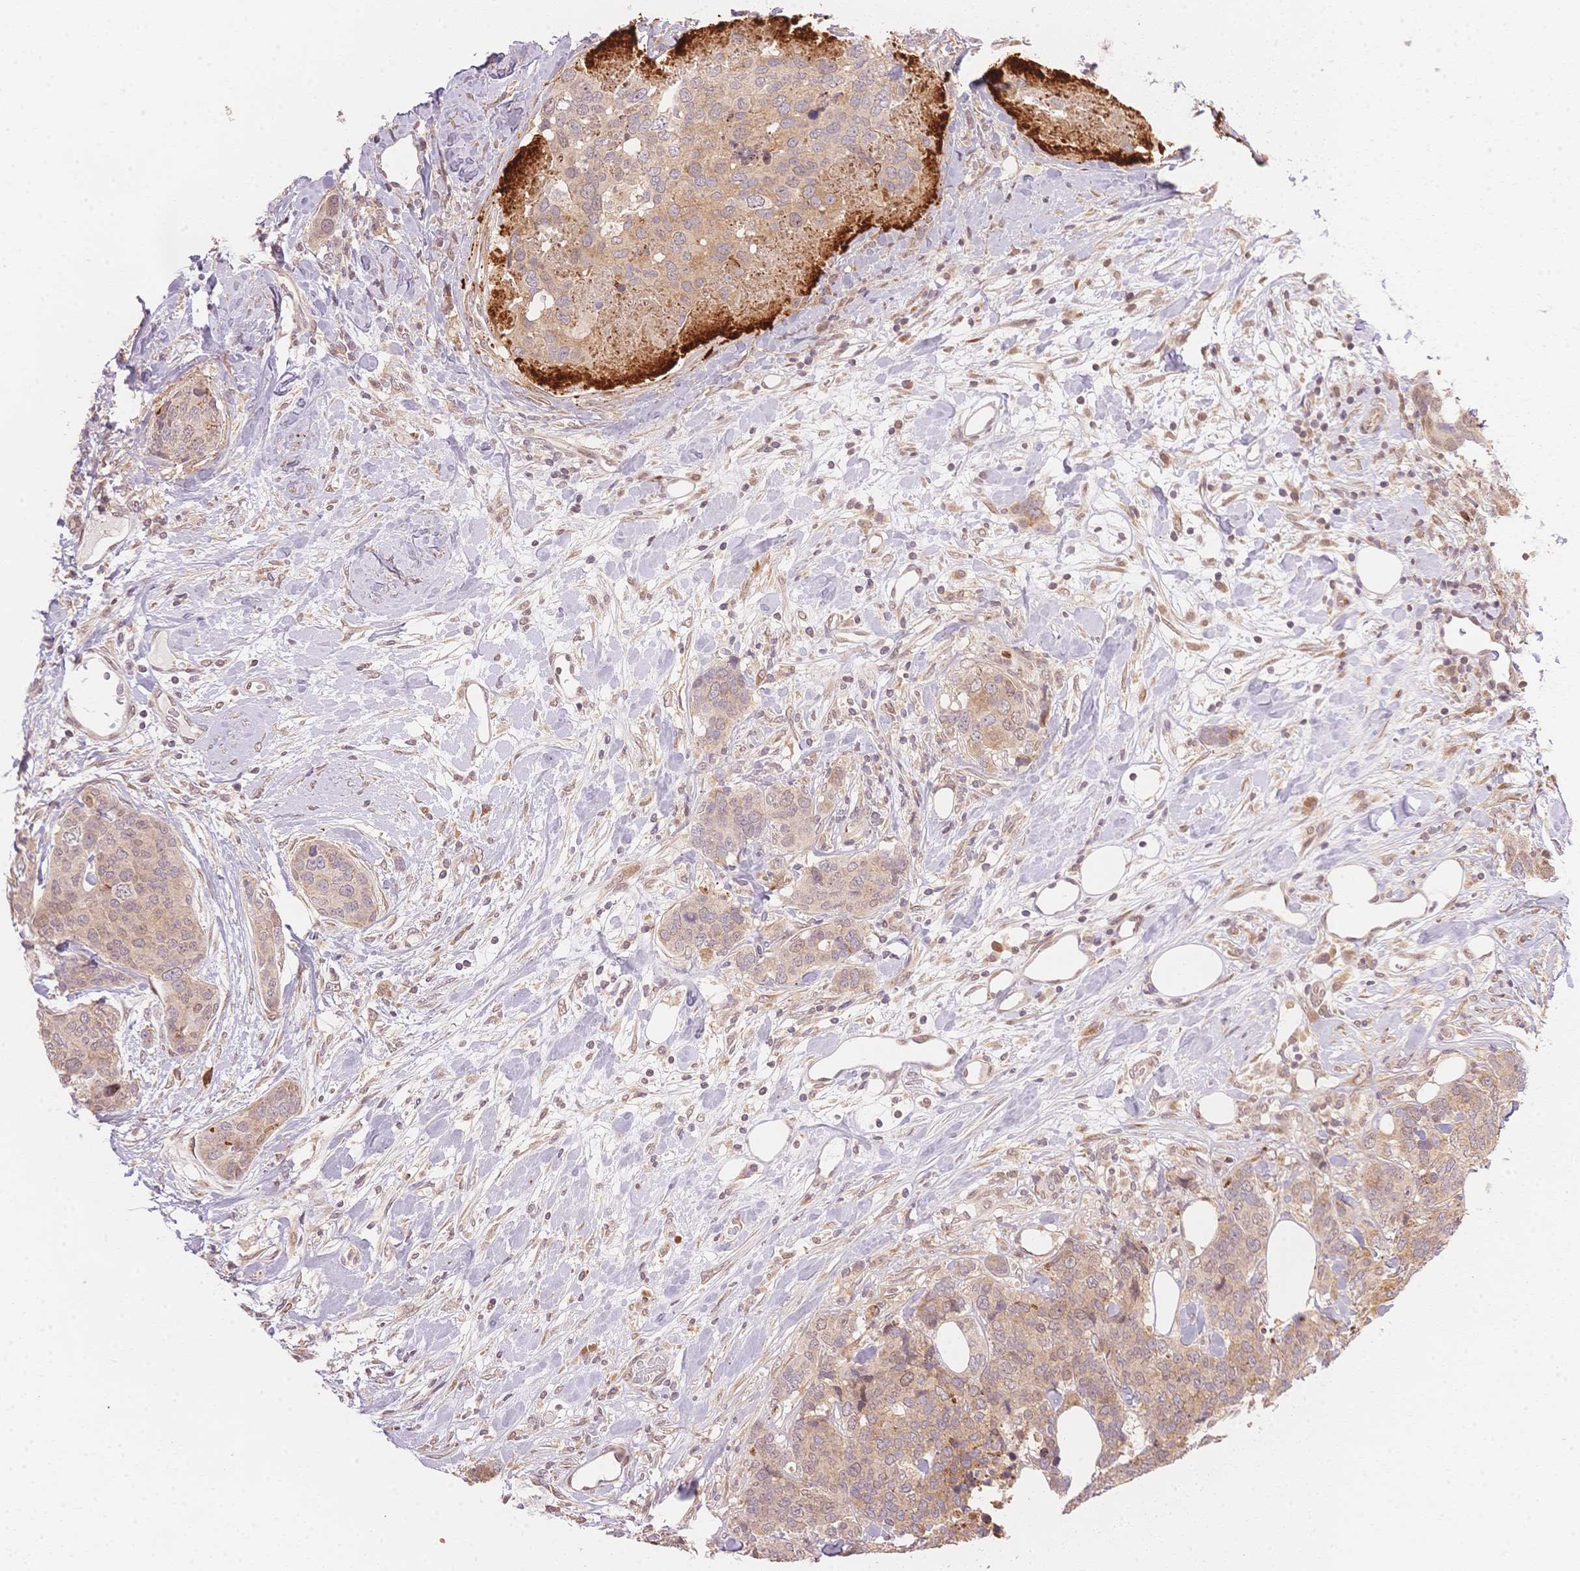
{"staining": {"intensity": "weak", "quantity": "<25%", "location": "cytoplasmic/membranous"}, "tissue": "breast cancer", "cell_type": "Tumor cells", "image_type": "cancer", "snomed": [{"axis": "morphology", "description": "Lobular carcinoma"}, {"axis": "topography", "description": "Breast"}], "caption": "An IHC histopathology image of breast lobular carcinoma is shown. There is no staining in tumor cells of breast lobular carcinoma. (DAB immunohistochemistry, high magnification).", "gene": "STK39", "patient": {"sex": "female", "age": 59}}